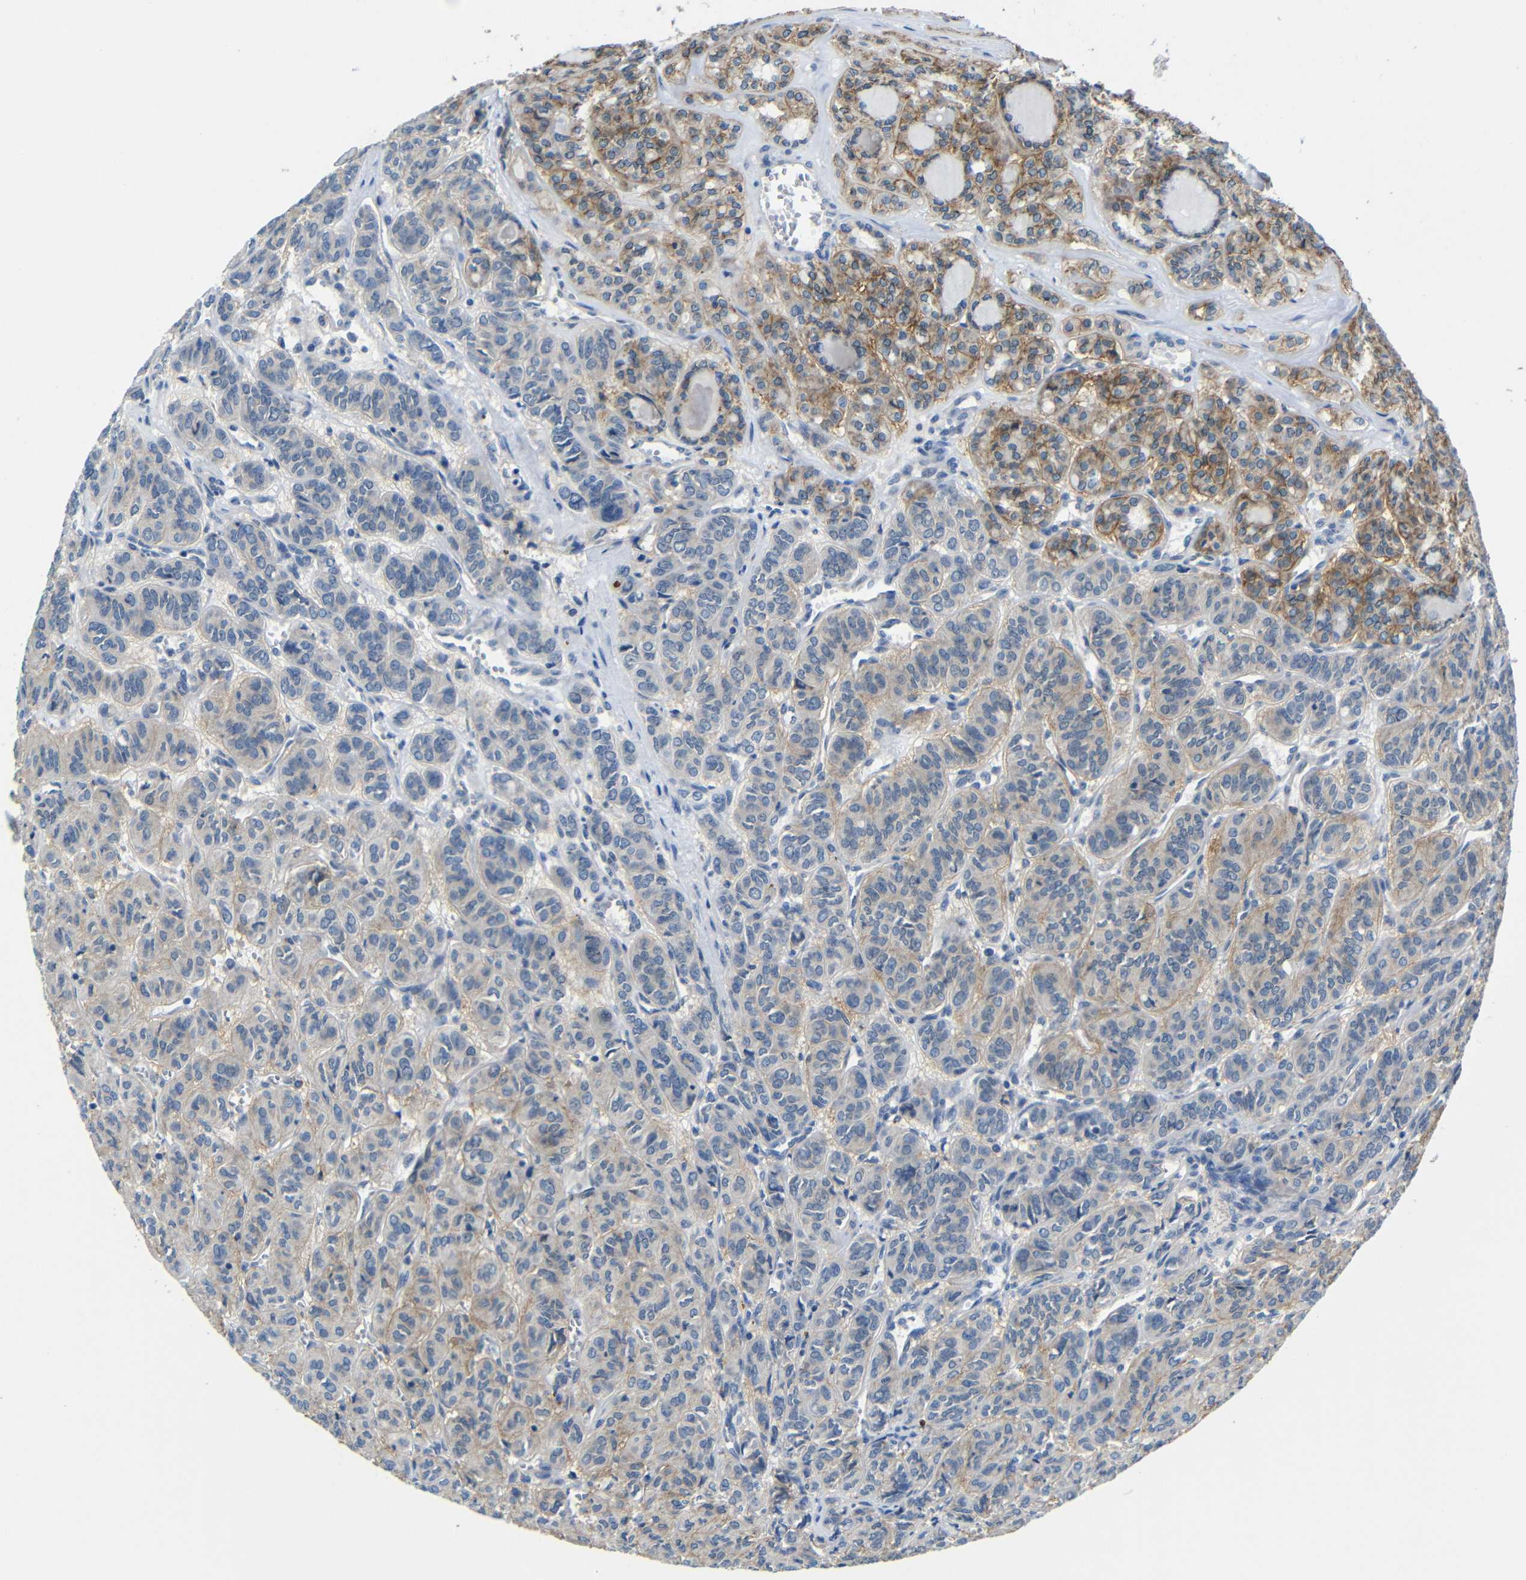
{"staining": {"intensity": "moderate", "quantity": "<25%", "location": "cytoplasmic/membranous"}, "tissue": "thyroid cancer", "cell_type": "Tumor cells", "image_type": "cancer", "snomed": [{"axis": "morphology", "description": "Follicular adenoma carcinoma, NOS"}, {"axis": "topography", "description": "Thyroid gland"}], "caption": "Protein expression analysis of human follicular adenoma carcinoma (thyroid) reveals moderate cytoplasmic/membranous staining in approximately <25% of tumor cells. Nuclei are stained in blue.", "gene": "ZNF90", "patient": {"sex": "female", "age": 71}}